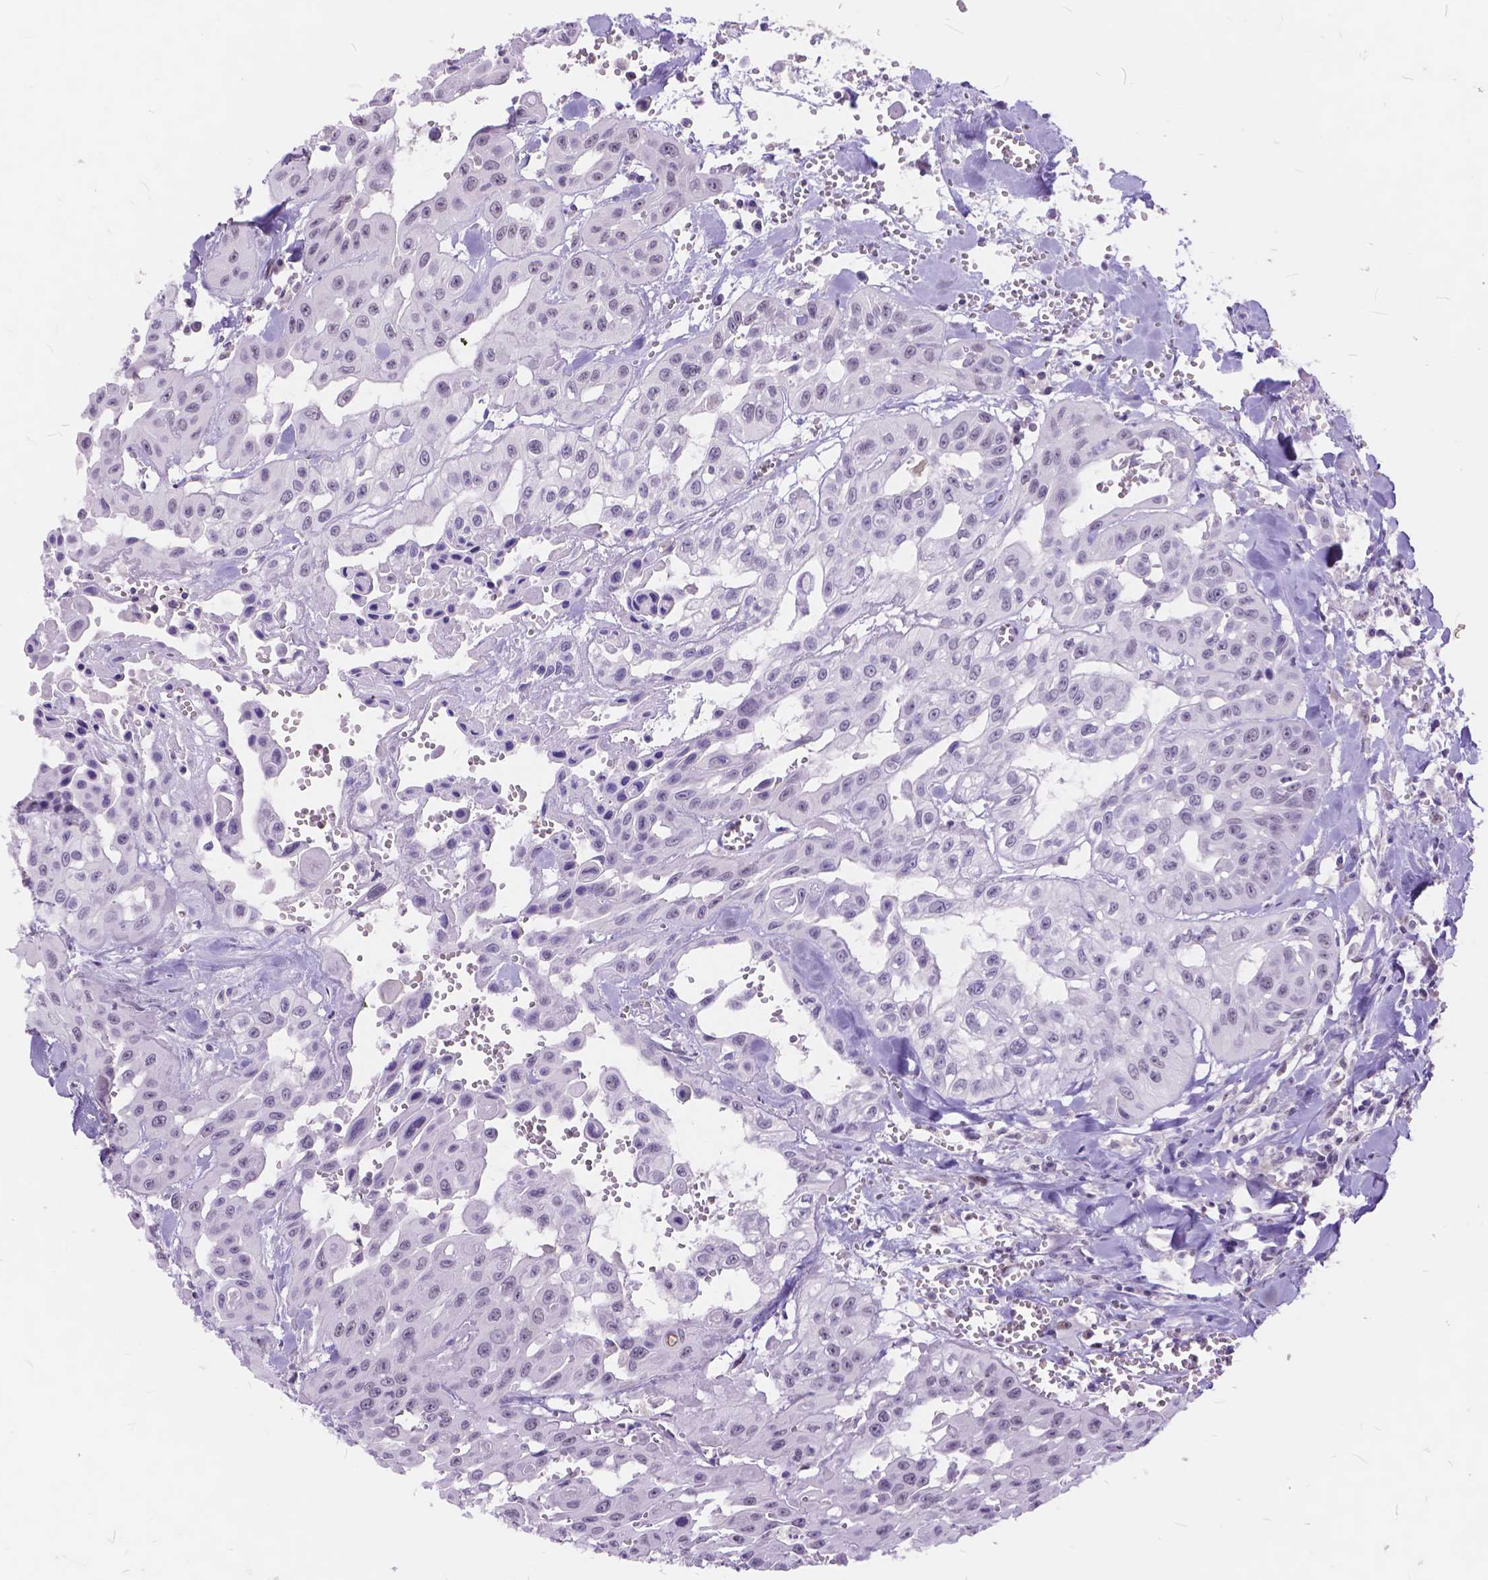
{"staining": {"intensity": "negative", "quantity": "none", "location": "none"}, "tissue": "head and neck cancer", "cell_type": "Tumor cells", "image_type": "cancer", "snomed": [{"axis": "morphology", "description": "Adenocarcinoma, NOS"}, {"axis": "topography", "description": "Head-Neck"}], "caption": "A high-resolution photomicrograph shows IHC staining of head and neck adenocarcinoma, which displays no significant positivity in tumor cells.", "gene": "MAN2C1", "patient": {"sex": "male", "age": 73}}